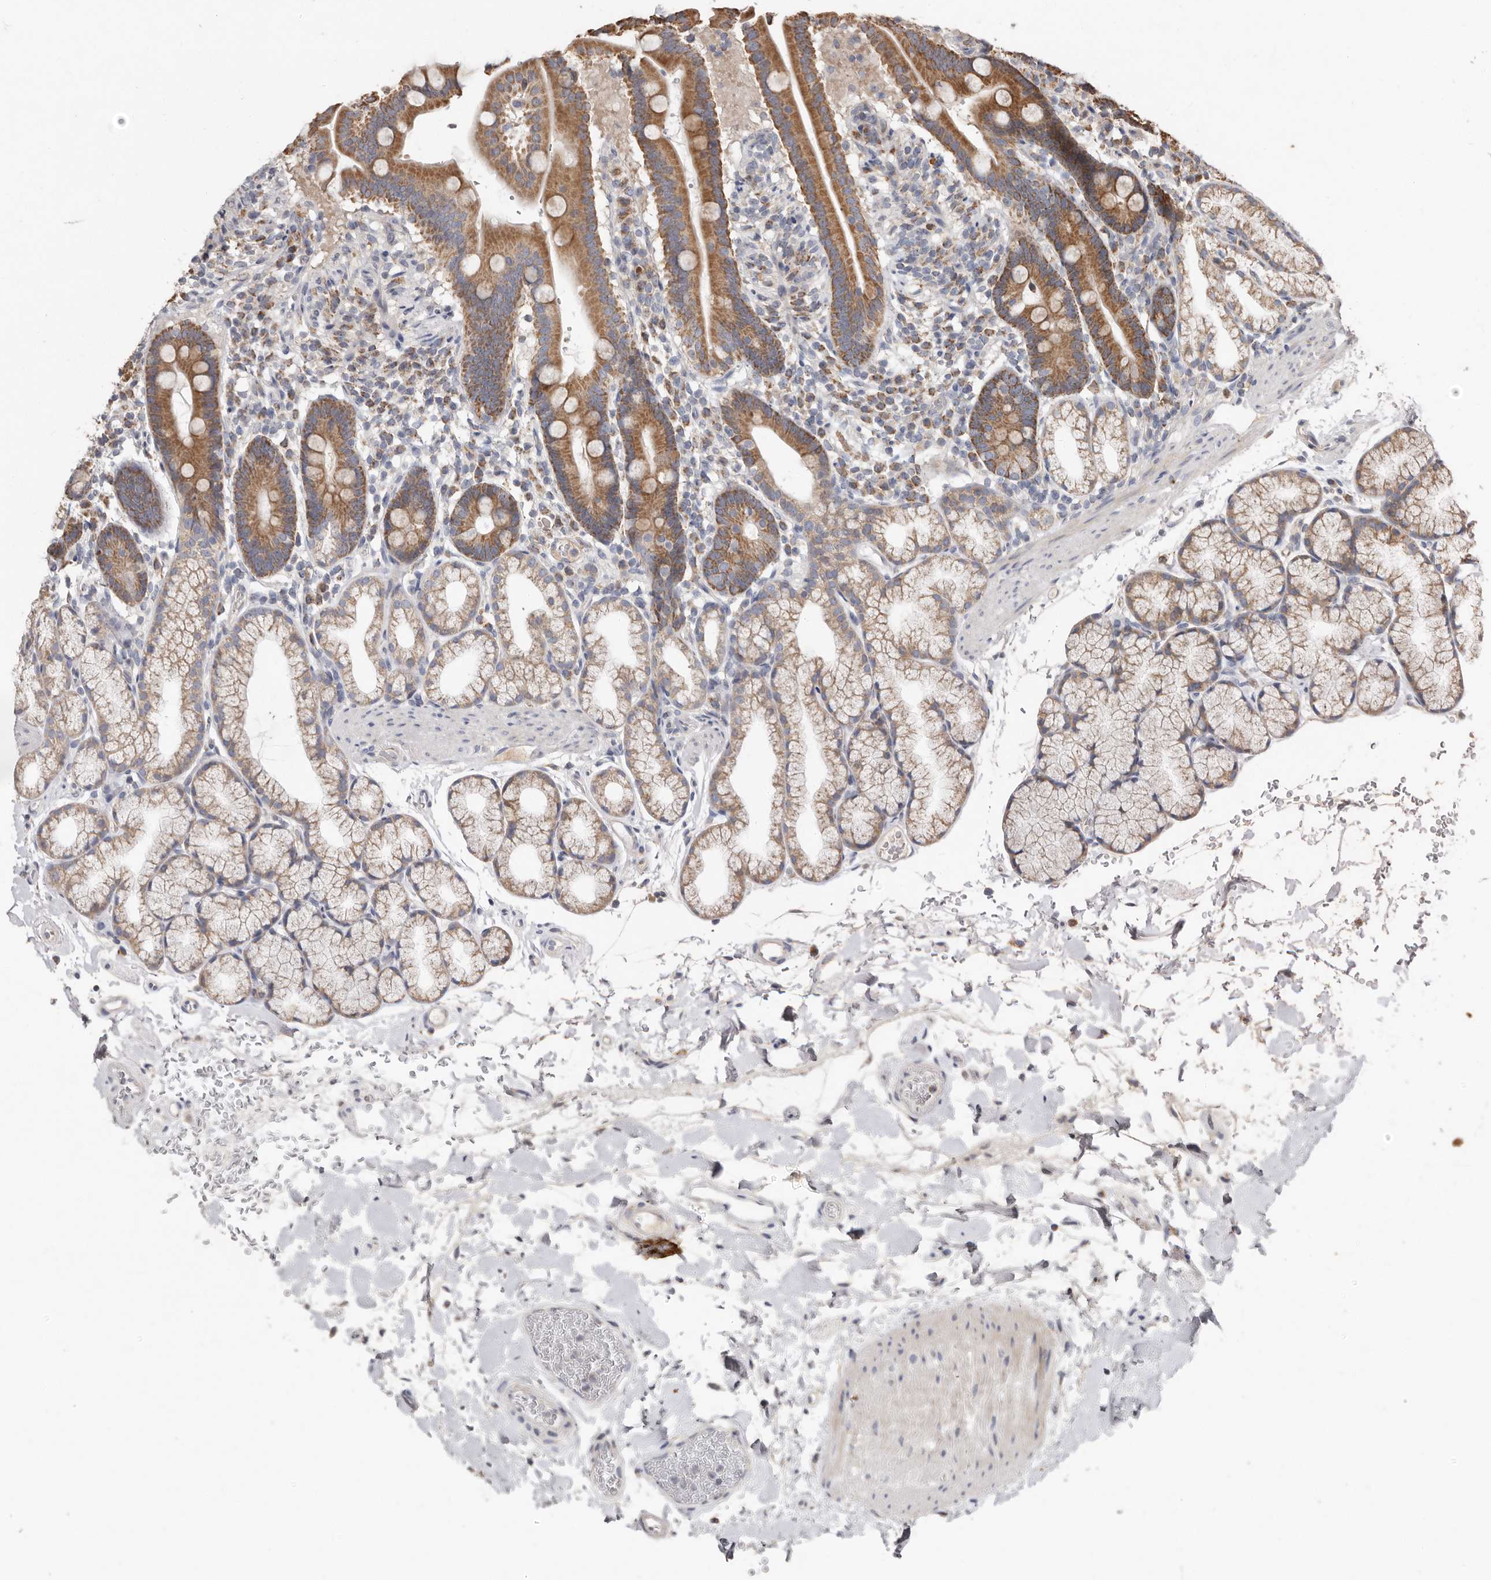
{"staining": {"intensity": "moderate", "quantity": ">75%", "location": "cytoplasmic/membranous"}, "tissue": "duodenum", "cell_type": "Glandular cells", "image_type": "normal", "snomed": [{"axis": "morphology", "description": "Normal tissue, NOS"}, {"axis": "topography", "description": "Duodenum"}], "caption": "A high-resolution image shows IHC staining of unremarkable duodenum, which demonstrates moderate cytoplasmic/membranous expression in about >75% of glandular cells.", "gene": "KIF26B", "patient": {"sex": "male", "age": 54}}